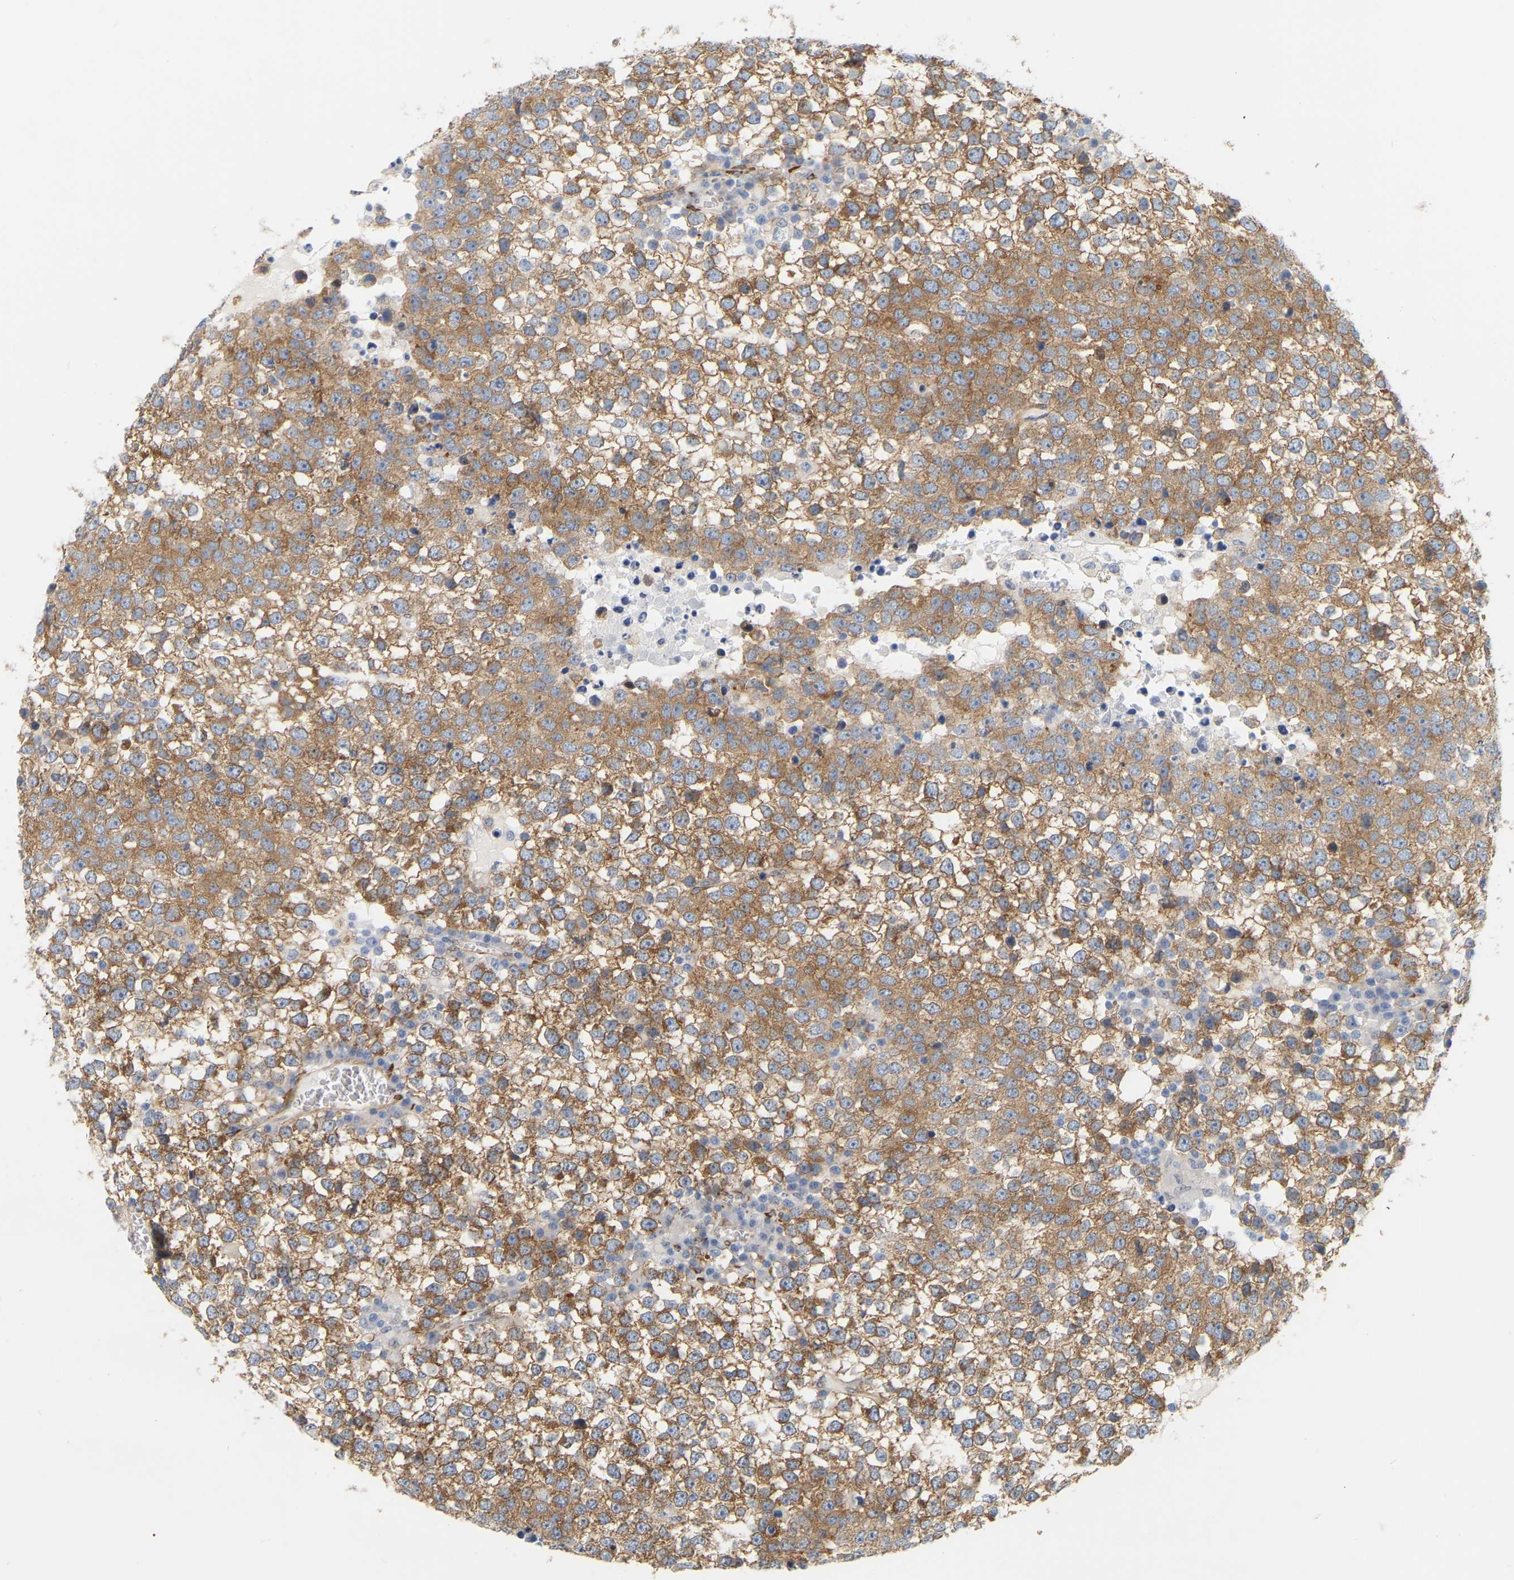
{"staining": {"intensity": "moderate", "quantity": ">75%", "location": "cytoplasmic/membranous"}, "tissue": "testis cancer", "cell_type": "Tumor cells", "image_type": "cancer", "snomed": [{"axis": "morphology", "description": "Seminoma, NOS"}, {"axis": "topography", "description": "Testis"}], "caption": "Approximately >75% of tumor cells in human seminoma (testis) demonstrate moderate cytoplasmic/membranous protein expression as visualized by brown immunohistochemical staining.", "gene": "RAPH1", "patient": {"sex": "male", "age": 65}}